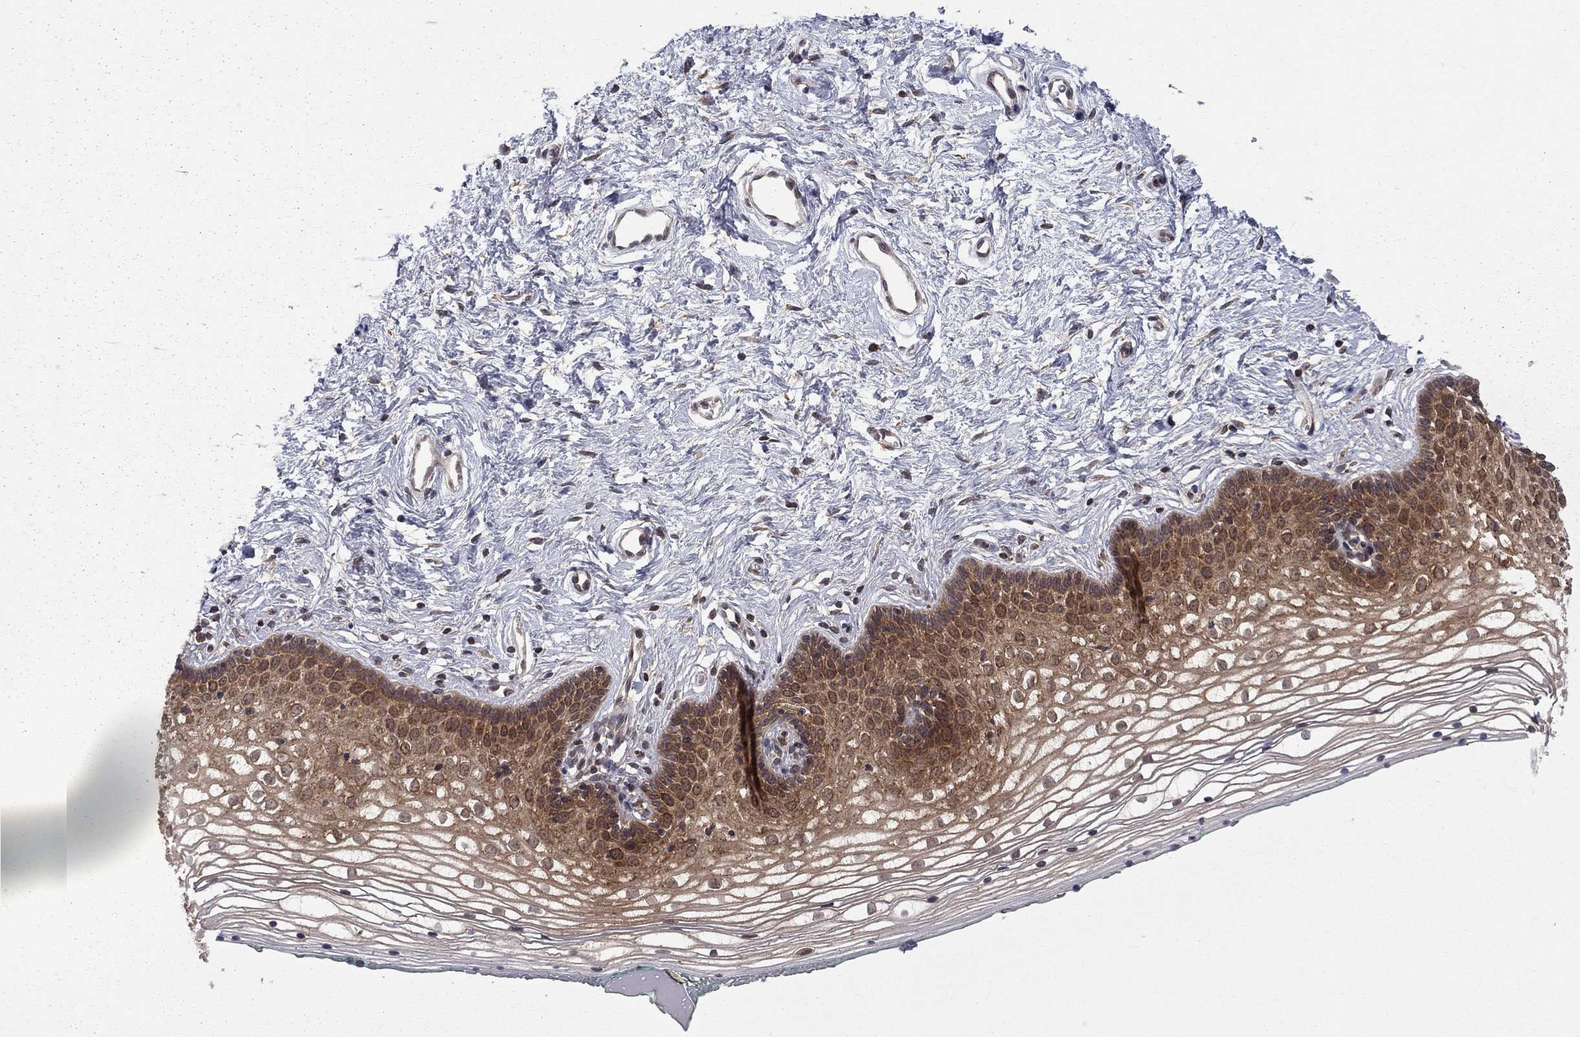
{"staining": {"intensity": "strong", "quantity": "25%-75%", "location": "cytoplasmic/membranous"}, "tissue": "vagina", "cell_type": "Squamous epithelial cells", "image_type": "normal", "snomed": [{"axis": "morphology", "description": "Normal tissue, NOS"}, {"axis": "topography", "description": "Vagina"}], "caption": "Squamous epithelial cells display high levels of strong cytoplasmic/membranous staining in approximately 25%-75% of cells in benign human vagina.", "gene": "NAA50", "patient": {"sex": "female", "age": 36}}